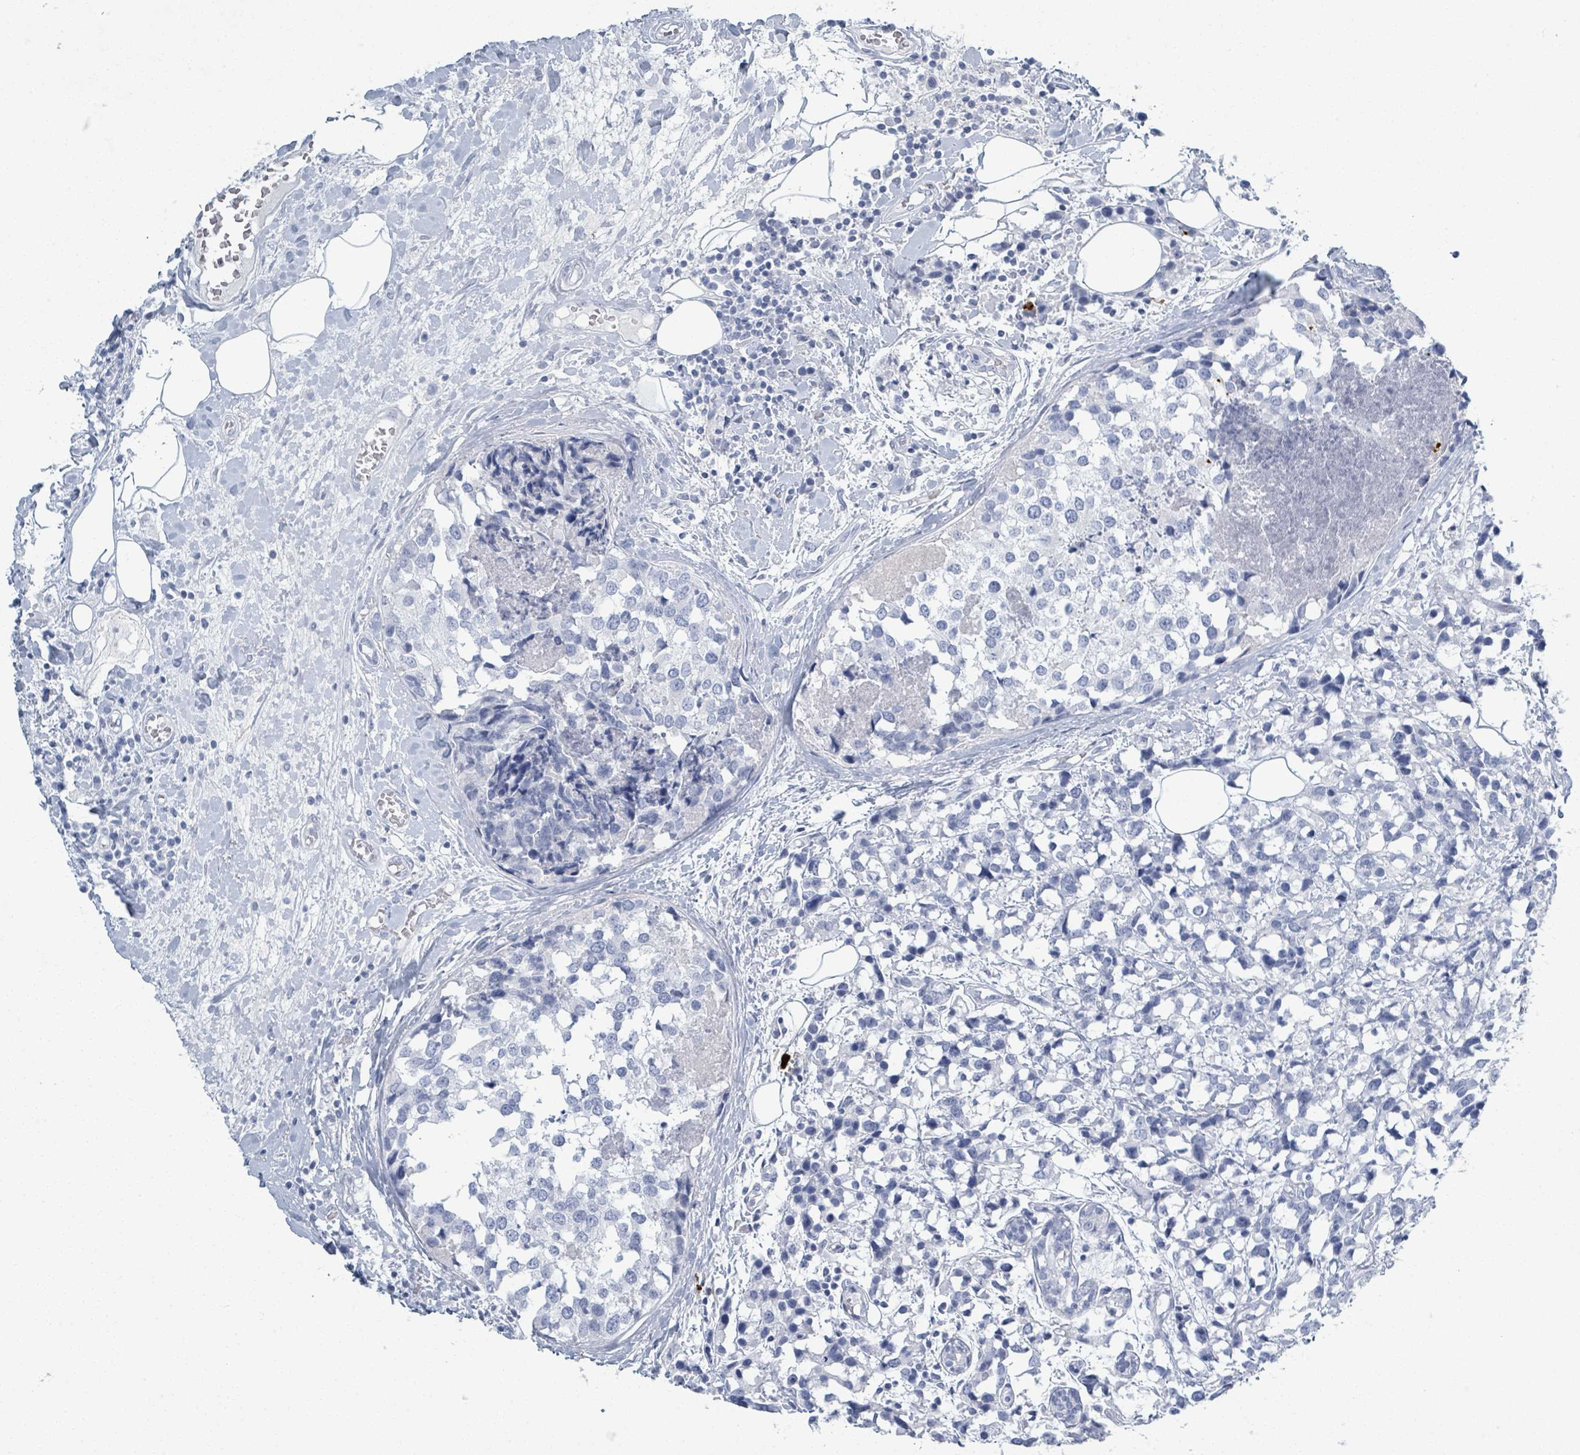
{"staining": {"intensity": "negative", "quantity": "none", "location": "none"}, "tissue": "breast cancer", "cell_type": "Tumor cells", "image_type": "cancer", "snomed": [{"axis": "morphology", "description": "Lobular carcinoma"}, {"axis": "topography", "description": "Breast"}], "caption": "Tumor cells are negative for brown protein staining in lobular carcinoma (breast).", "gene": "DEFA4", "patient": {"sex": "female", "age": 59}}